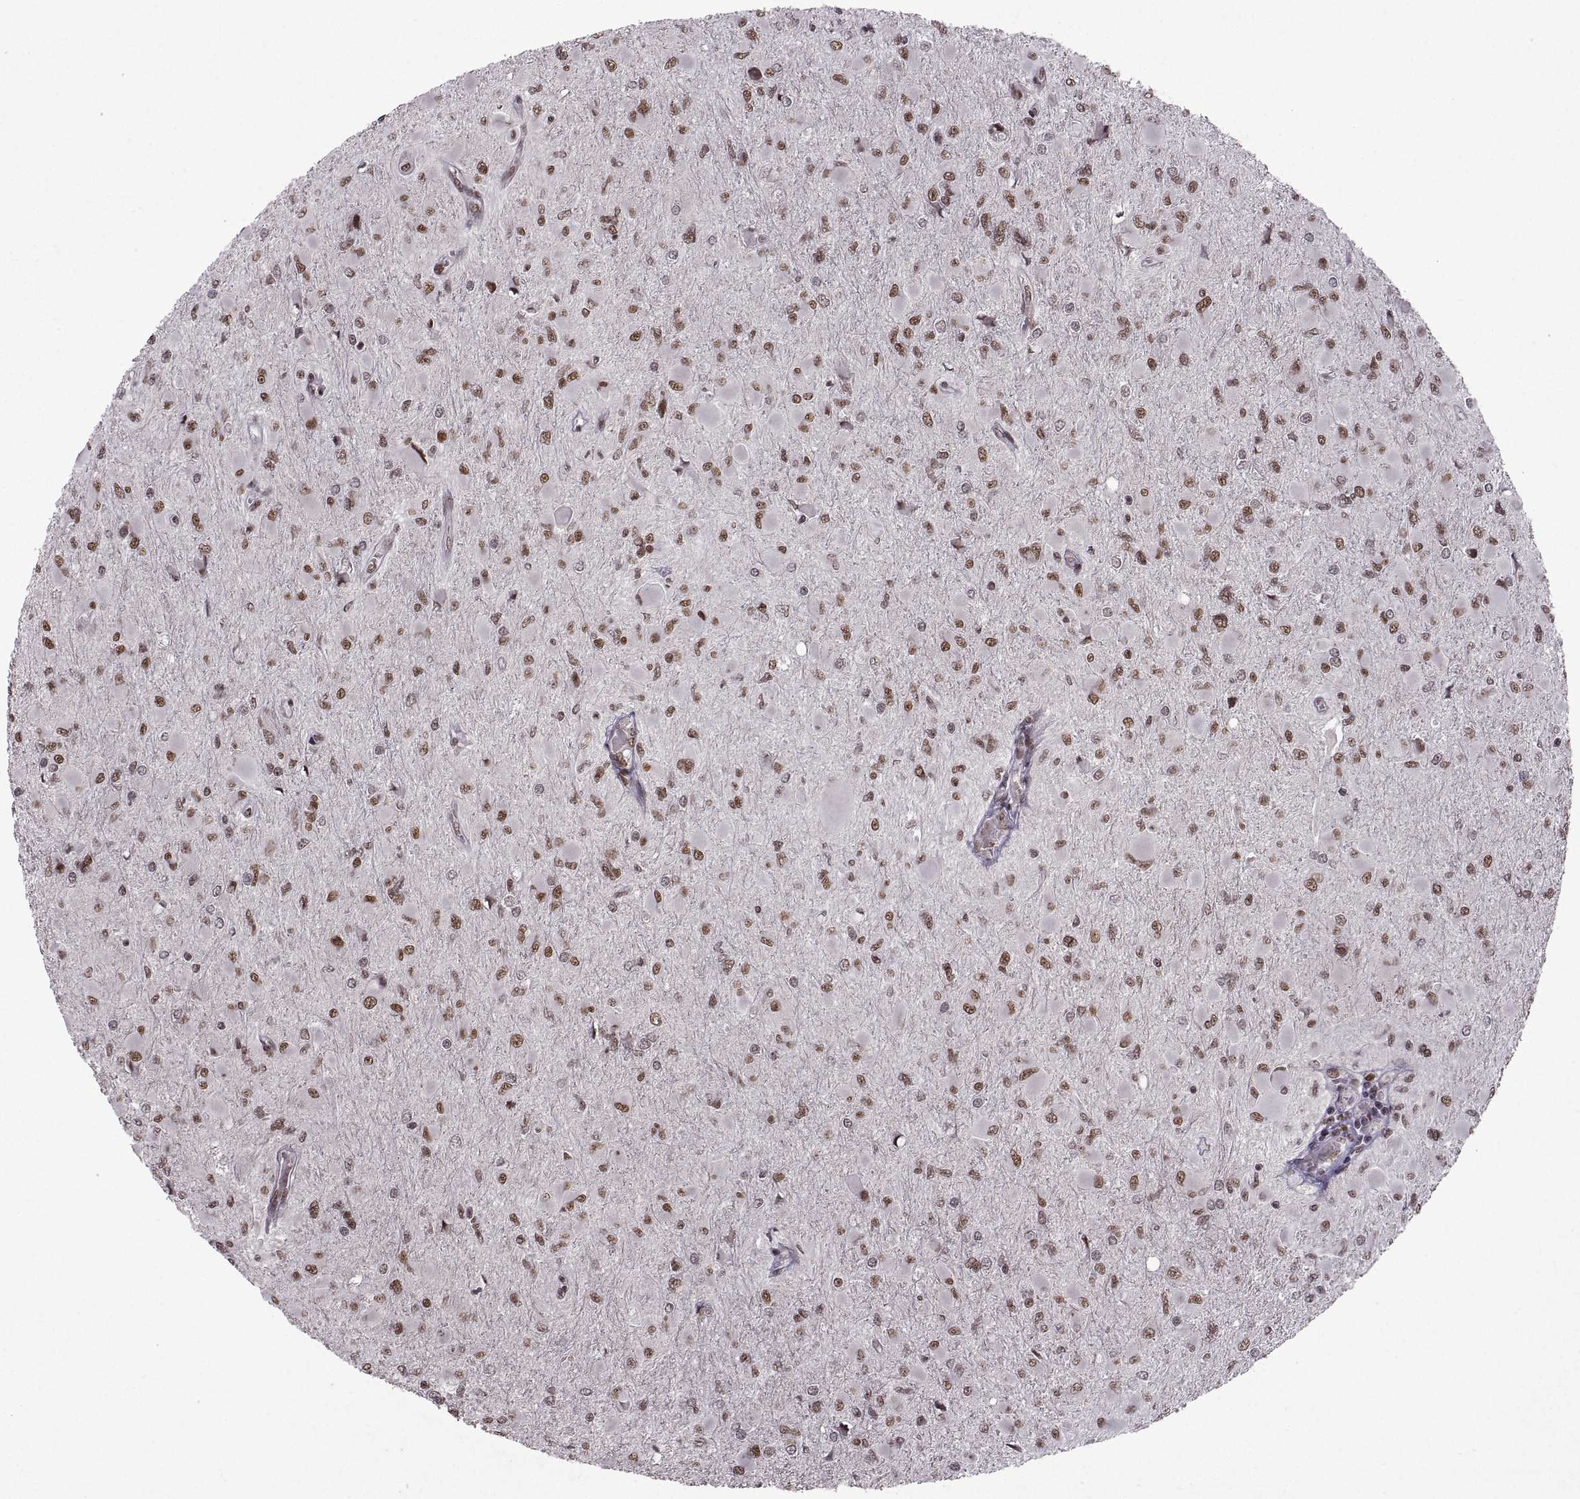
{"staining": {"intensity": "strong", "quantity": ">75%", "location": "nuclear"}, "tissue": "glioma", "cell_type": "Tumor cells", "image_type": "cancer", "snomed": [{"axis": "morphology", "description": "Glioma, malignant, High grade"}, {"axis": "topography", "description": "Cerebral cortex"}], "caption": "Protein expression analysis of glioma displays strong nuclear expression in approximately >75% of tumor cells. (DAB (3,3'-diaminobenzidine) IHC, brown staining for protein, blue staining for nuclei).", "gene": "MT1E", "patient": {"sex": "female", "age": 36}}